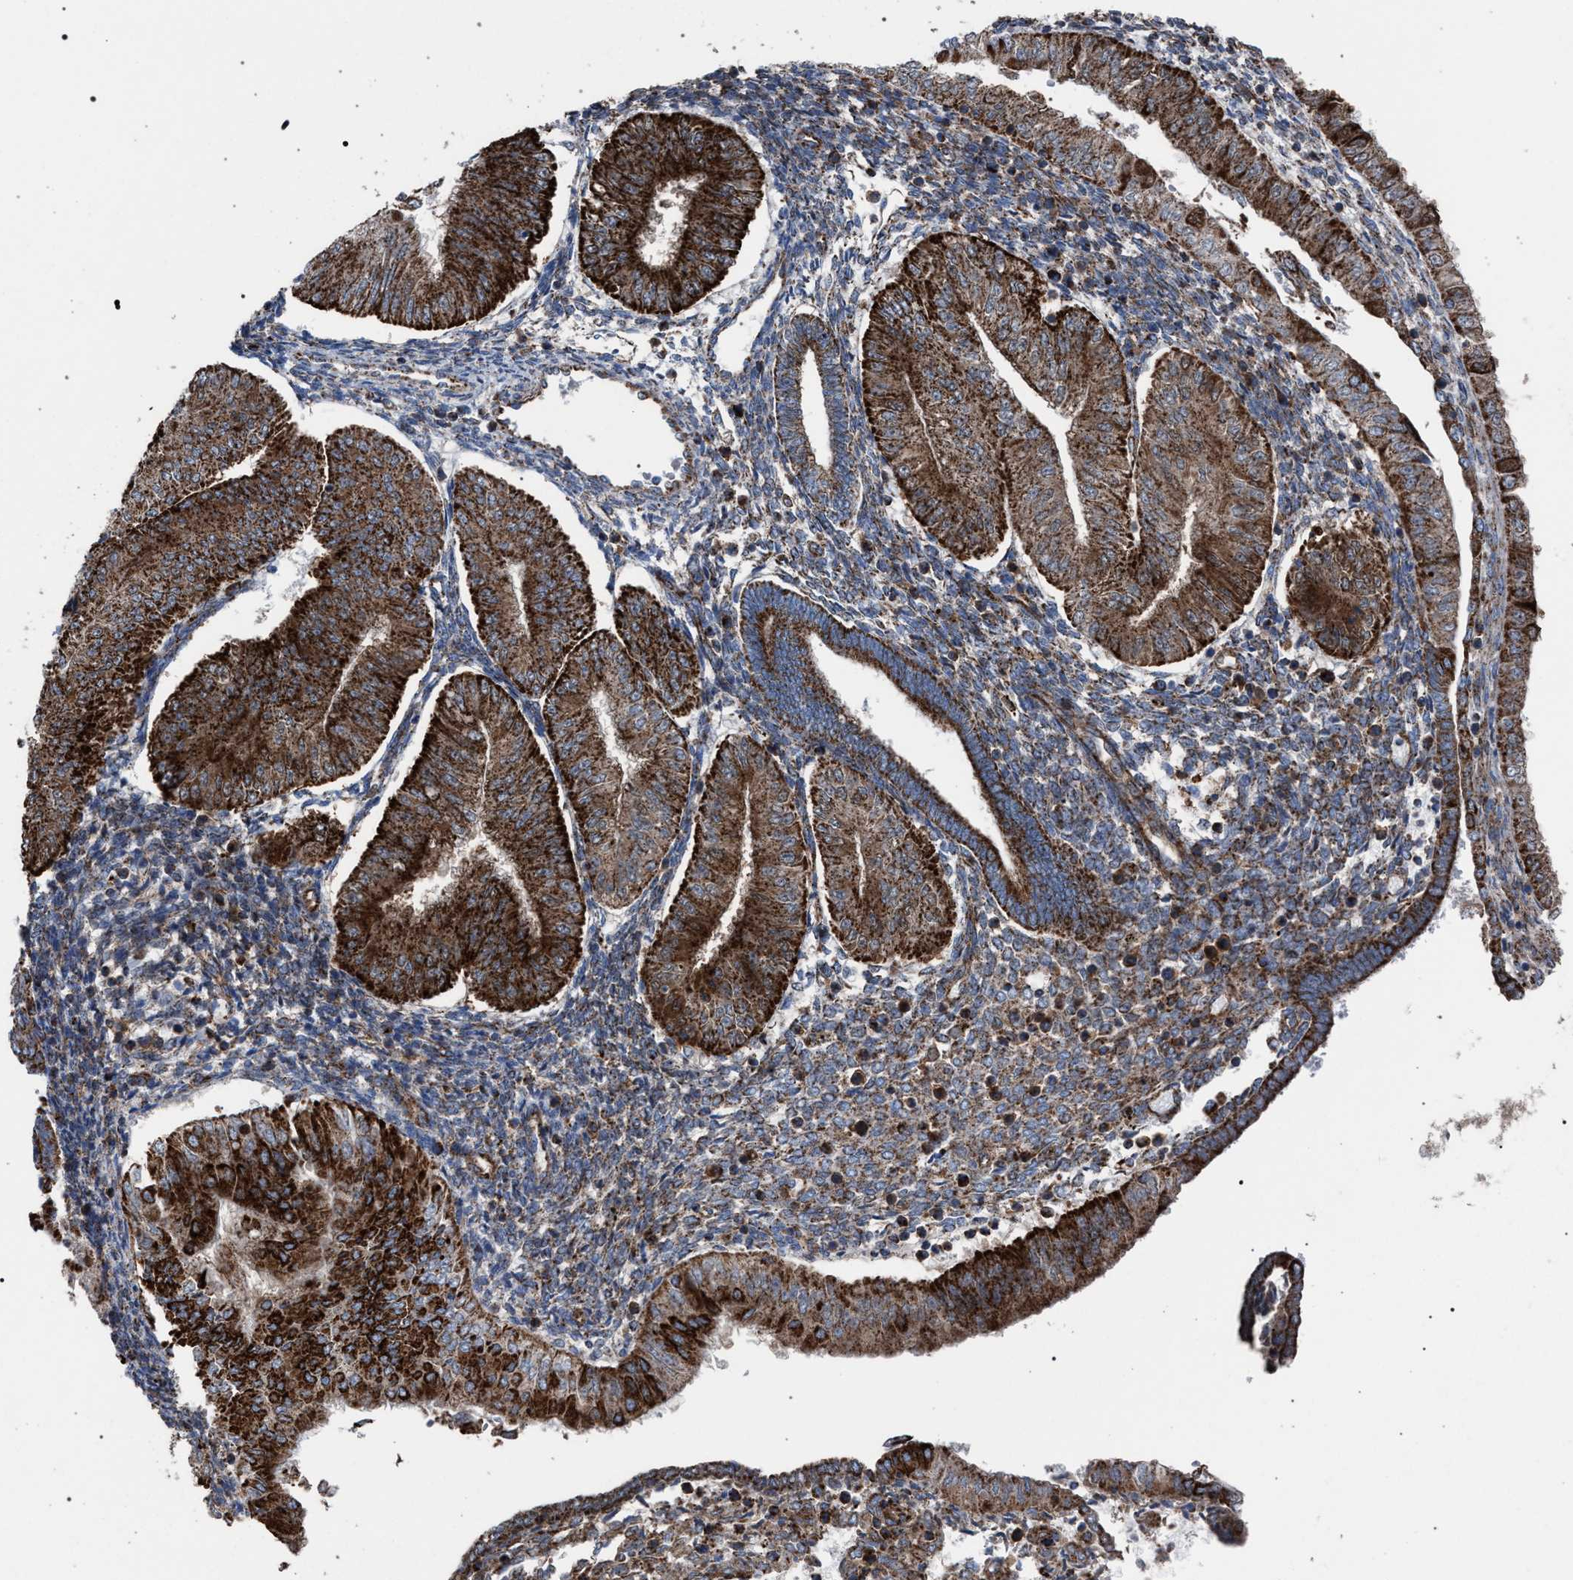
{"staining": {"intensity": "strong", "quantity": ">75%", "location": "cytoplasmic/membranous"}, "tissue": "endometrial cancer", "cell_type": "Tumor cells", "image_type": "cancer", "snomed": [{"axis": "morphology", "description": "Normal tissue, NOS"}, {"axis": "morphology", "description": "Adenocarcinoma, NOS"}, {"axis": "topography", "description": "Endometrium"}], "caption": "Protein staining of endometrial cancer tissue shows strong cytoplasmic/membranous staining in about >75% of tumor cells.", "gene": "VPS13A", "patient": {"sex": "female", "age": 53}}